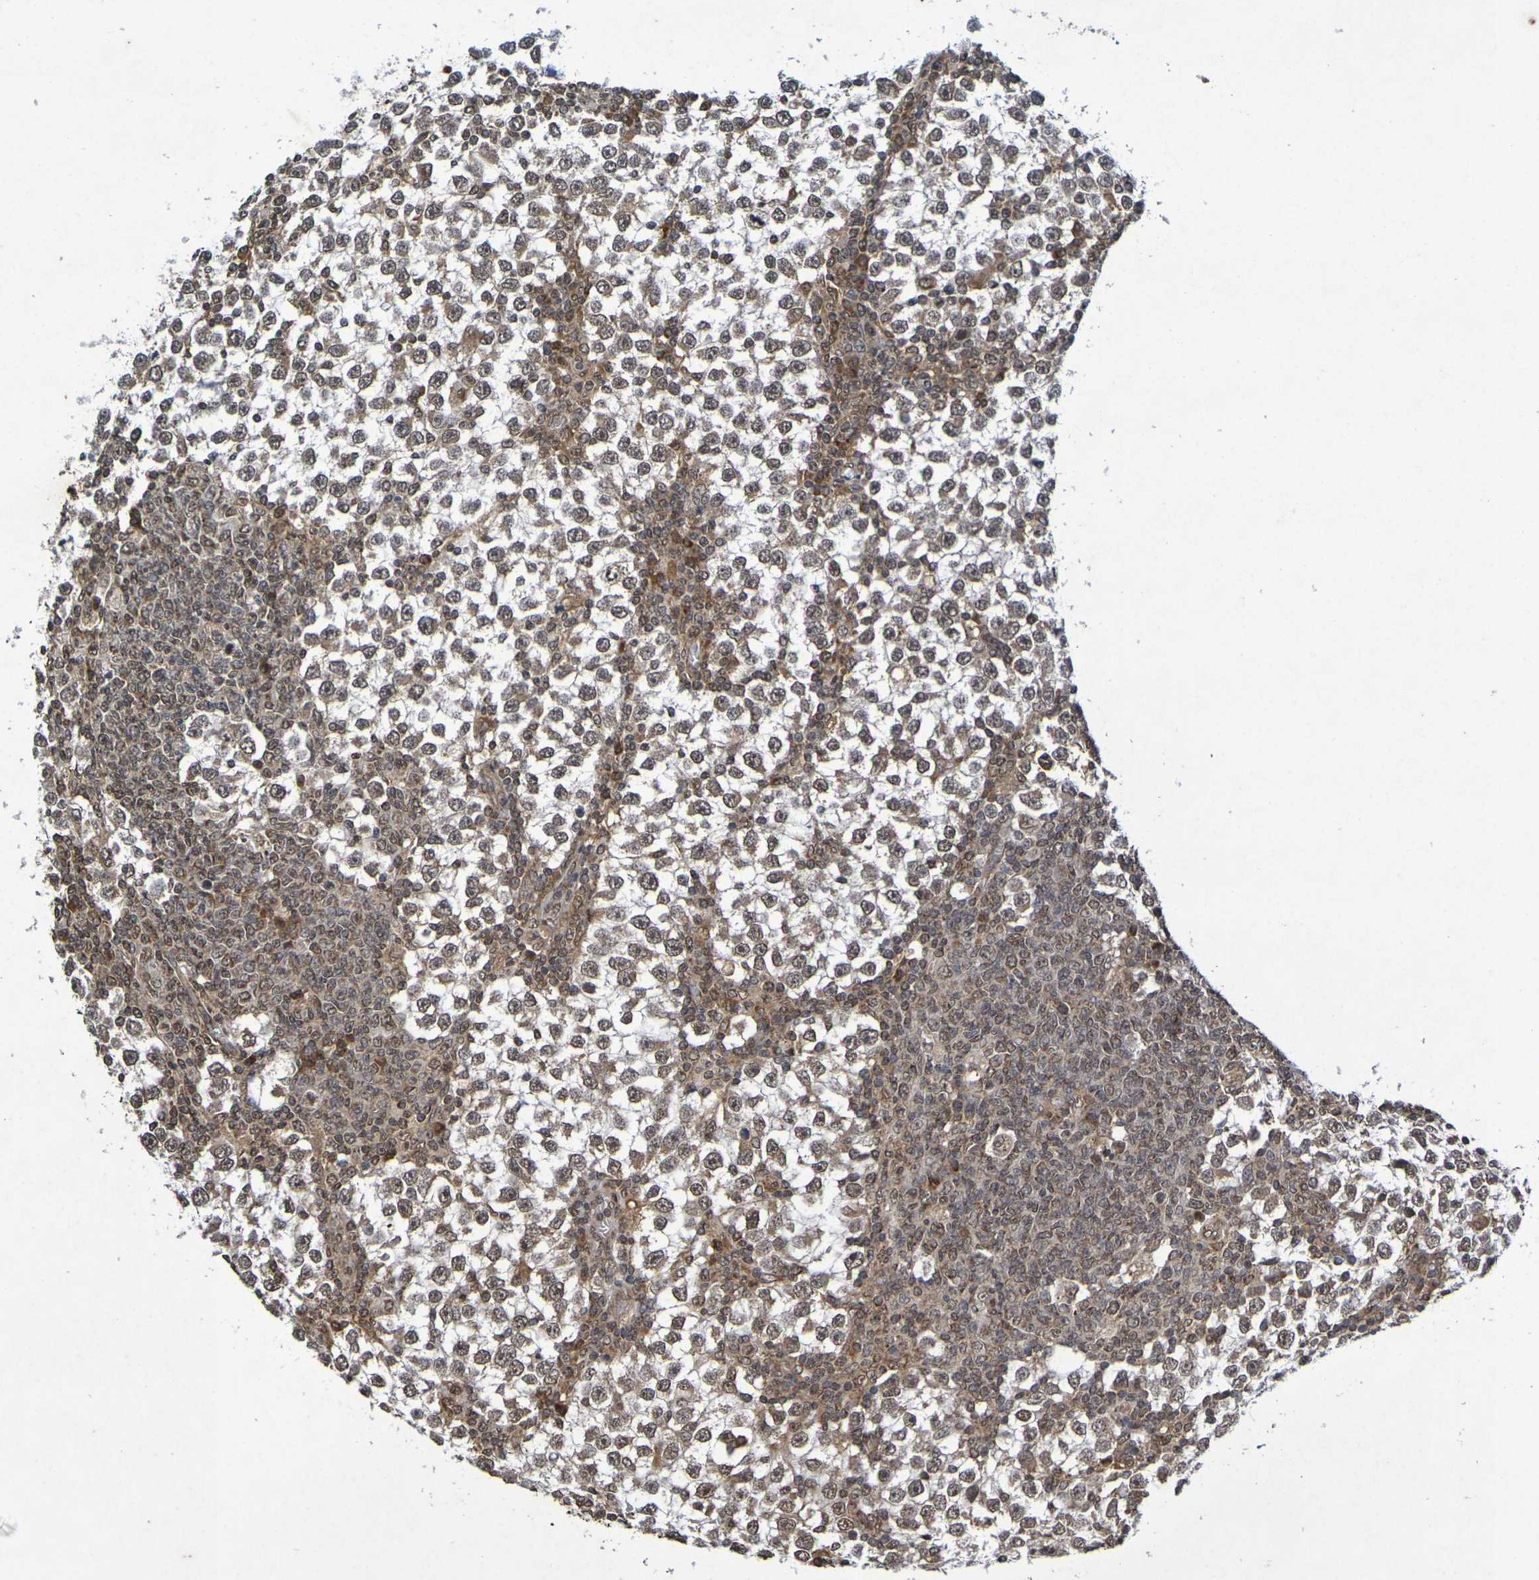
{"staining": {"intensity": "moderate", "quantity": ">75%", "location": "cytoplasmic/membranous,nuclear"}, "tissue": "testis cancer", "cell_type": "Tumor cells", "image_type": "cancer", "snomed": [{"axis": "morphology", "description": "Seminoma, NOS"}, {"axis": "topography", "description": "Testis"}], "caption": "A photomicrograph of human testis cancer stained for a protein shows moderate cytoplasmic/membranous and nuclear brown staining in tumor cells.", "gene": "GUCY1A2", "patient": {"sex": "male", "age": 65}}